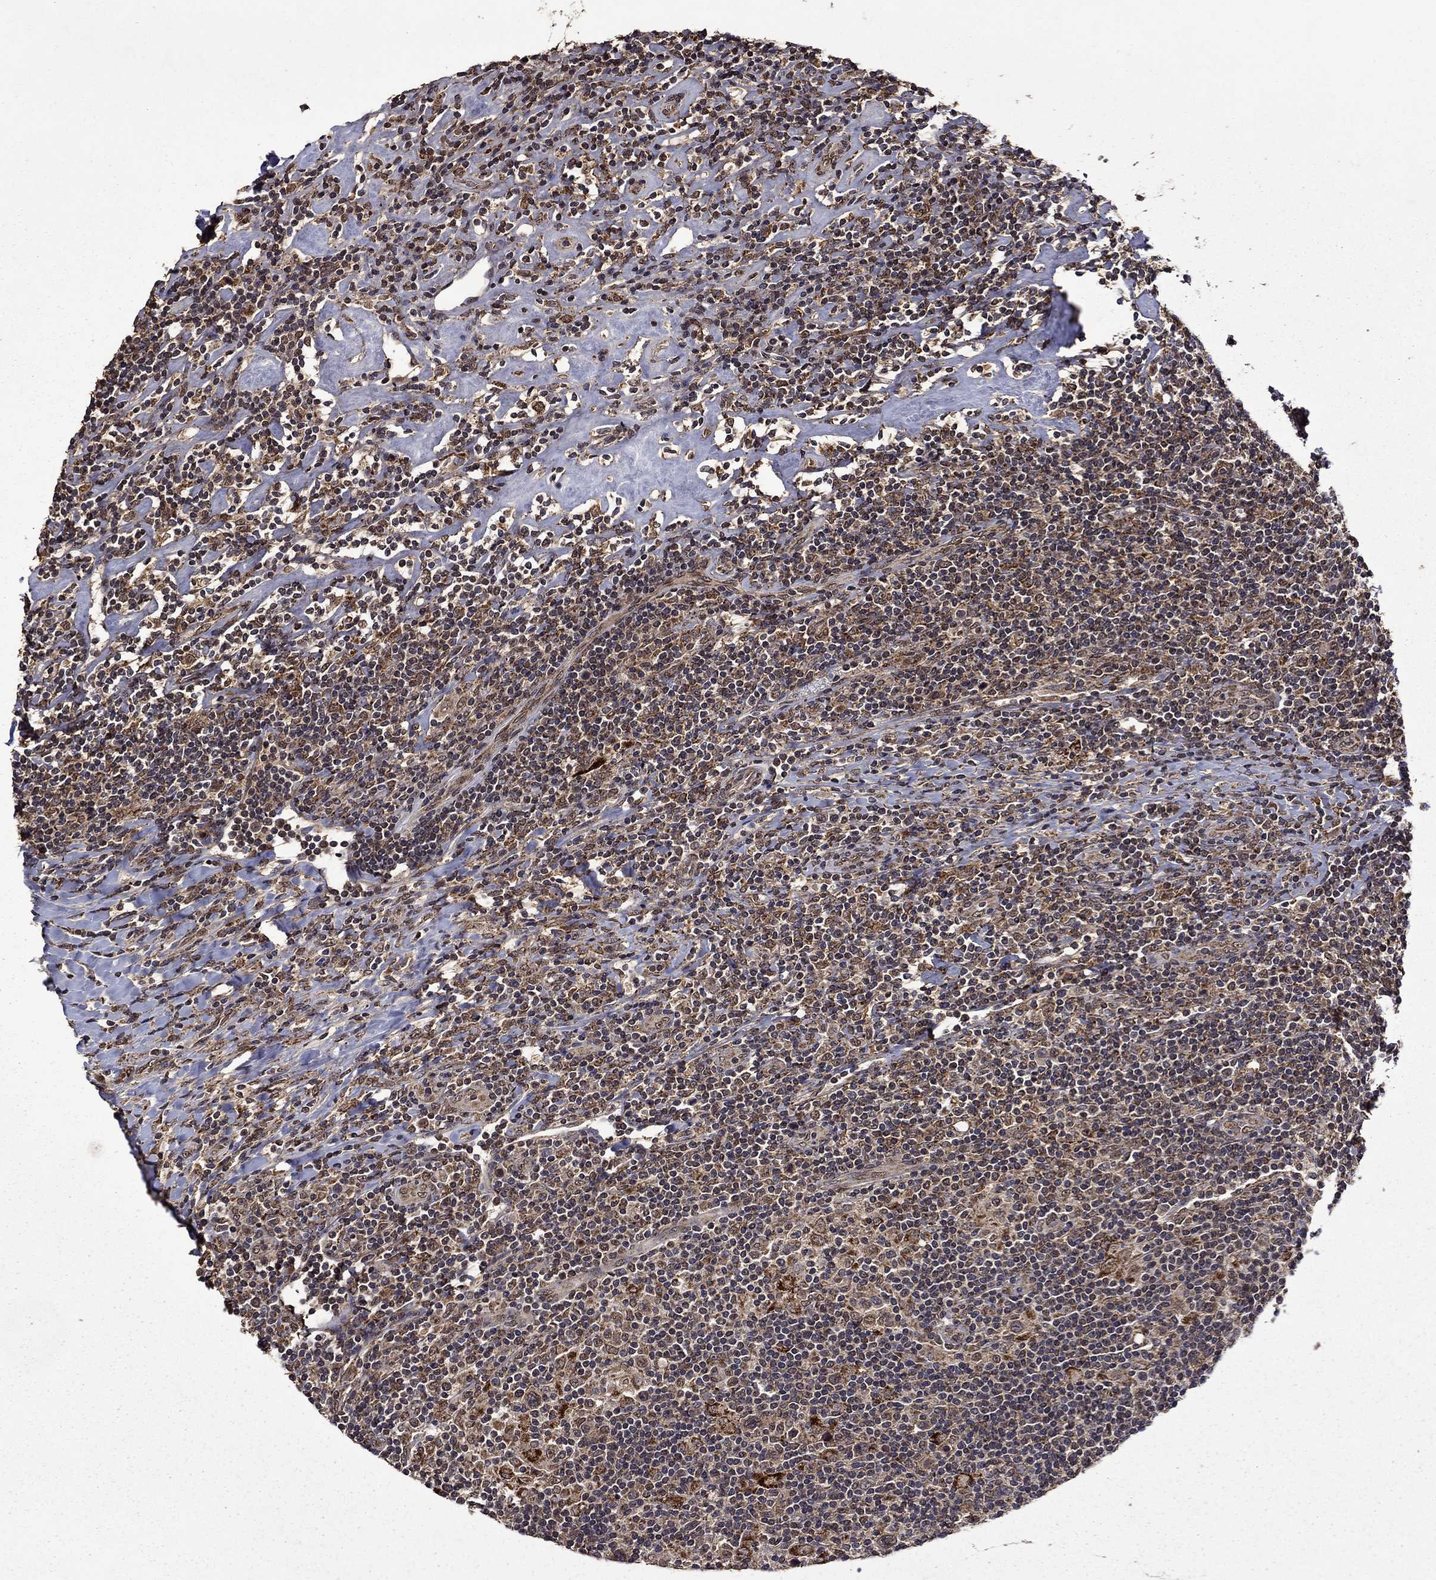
{"staining": {"intensity": "weak", "quantity": ">75%", "location": "cytoplasmic/membranous"}, "tissue": "lymphoma", "cell_type": "Tumor cells", "image_type": "cancer", "snomed": [{"axis": "morphology", "description": "Hodgkin's disease, NOS"}, {"axis": "topography", "description": "Lymph node"}], "caption": "High-magnification brightfield microscopy of Hodgkin's disease stained with DAB (3,3'-diaminobenzidine) (brown) and counterstained with hematoxylin (blue). tumor cells exhibit weak cytoplasmic/membranous positivity is present in about>75% of cells. Immunohistochemistry stains the protein of interest in brown and the nuclei are stained blue.", "gene": "ITM2B", "patient": {"sex": "male", "age": 40}}